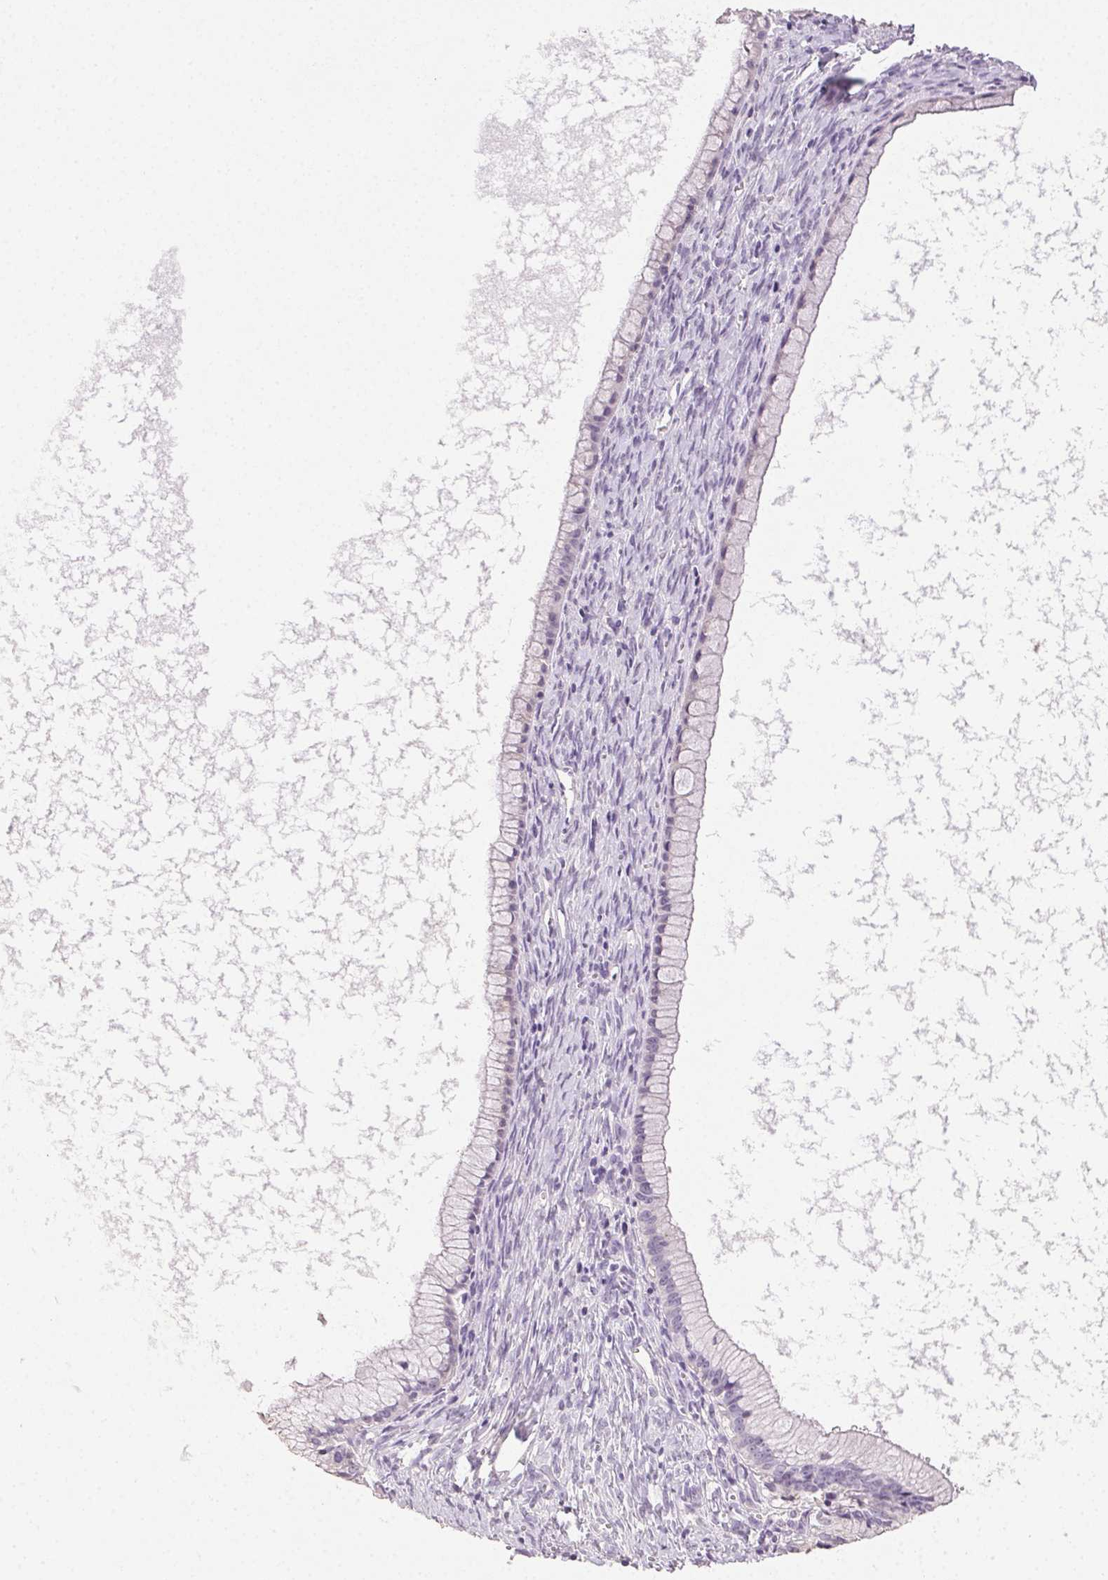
{"staining": {"intensity": "negative", "quantity": "none", "location": "none"}, "tissue": "ovarian cancer", "cell_type": "Tumor cells", "image_type": "cancer", "snomed": [{"axis": "morphology", "description": "Cystadenocarcinoma, mucinous, NOS"}, {"axis": "topography", "description": "Ovary"}], "caption": "An immunohistochemistry (IHC) image of ovarian cancer is shown. There is no staining in tumor cells of ovarian cancer.", "gene": "AKAP5", "patient": {"sex": "female", "age": 41}}